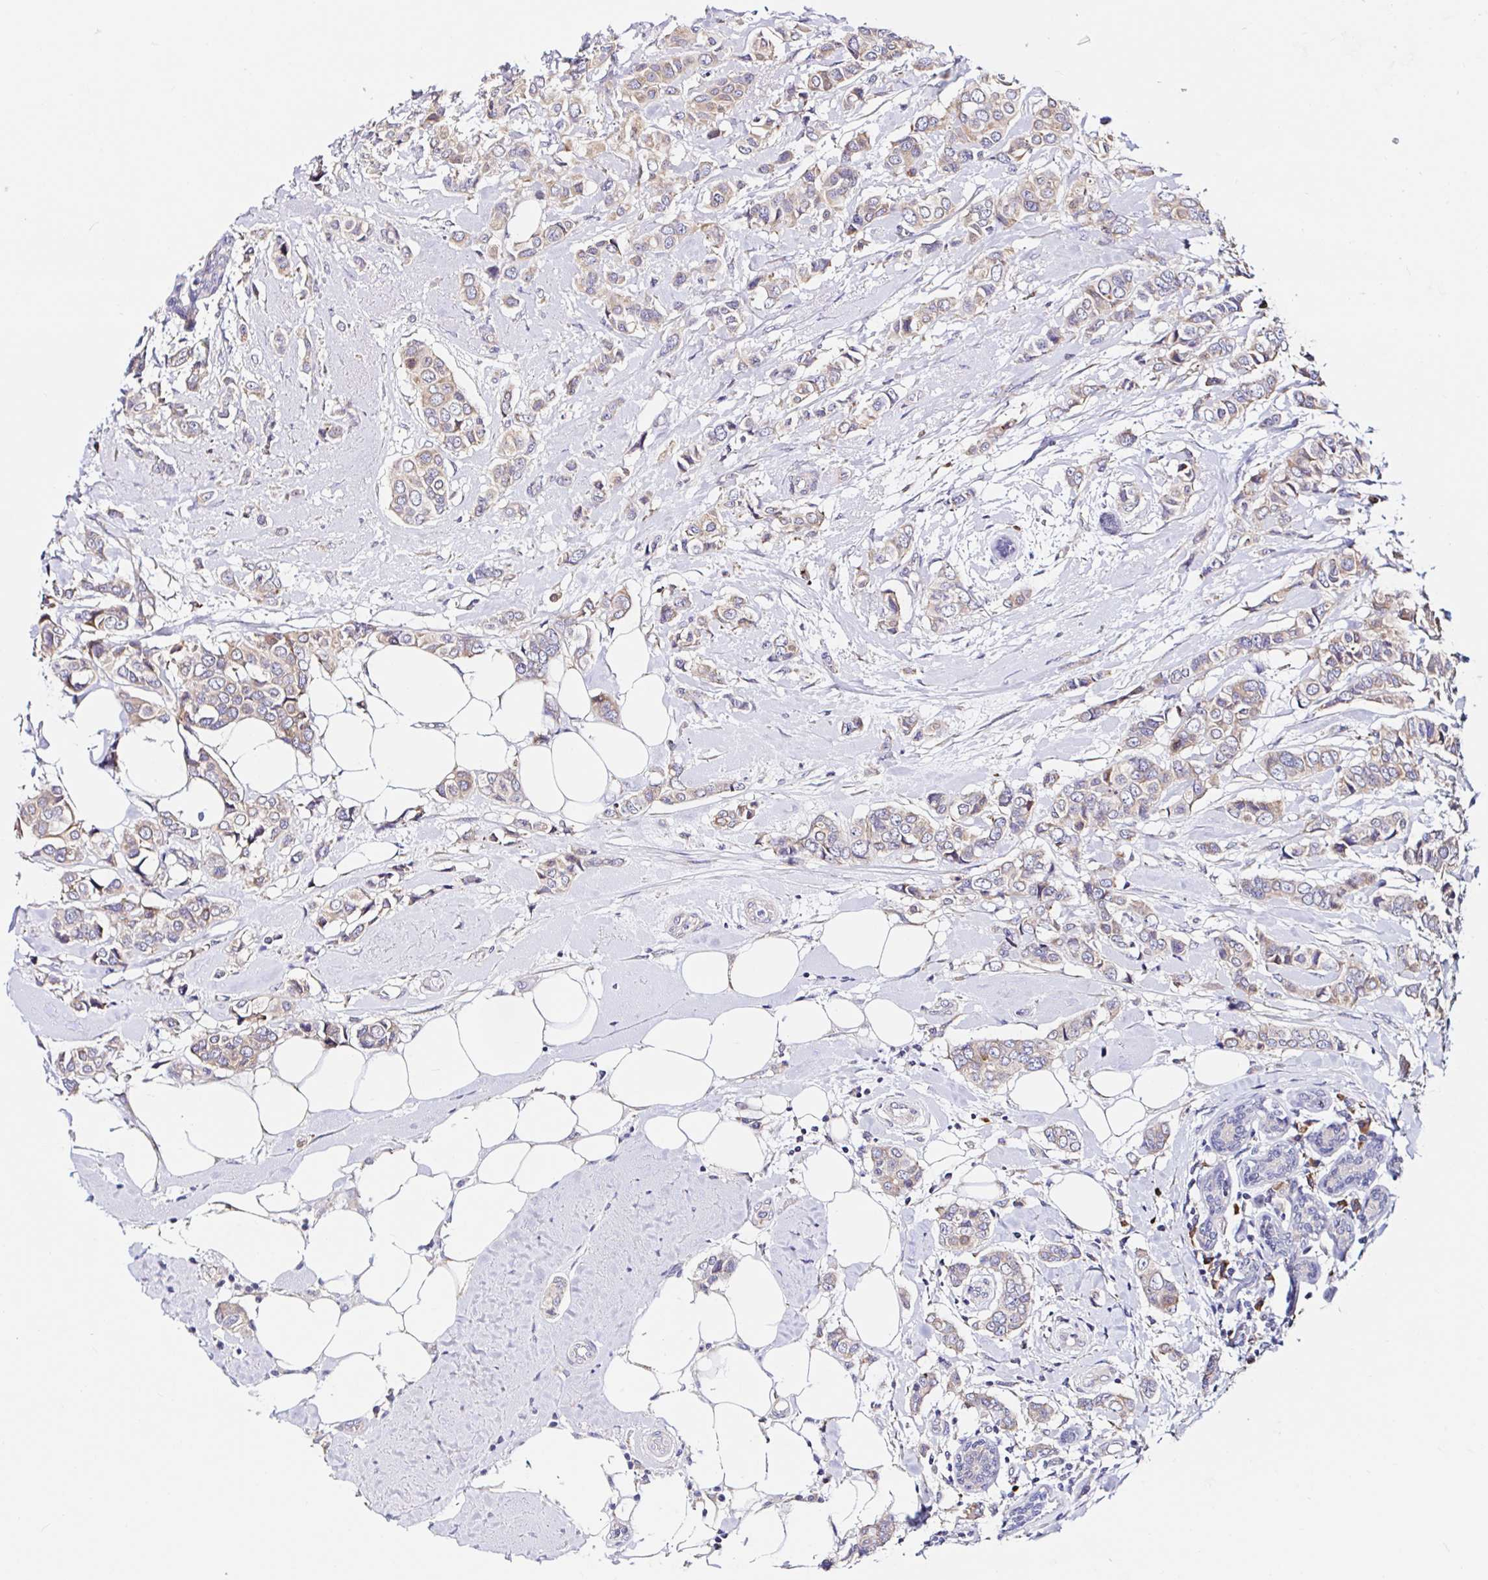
{"staining": {"intensity": "weak", "quantity": ">75%", "location": "cytoplasmic/membranous"}, "tissue": "breast cancer", "cell_type": "Tumor cells", "image_type": "cancer", "snomed": [{"axis": "morphology", "description": "Lobular carcinoma"}, {"axis": "topography", "description": "Breast"}], "caption": "Protein expression analysis of lobular carcinoma (breast) displays weak cytoplasmic/membranous positivity in approximately >75% of tumor cells.", "gene": "VSIG2", "patient": {"sex": "female", "age": 51}}